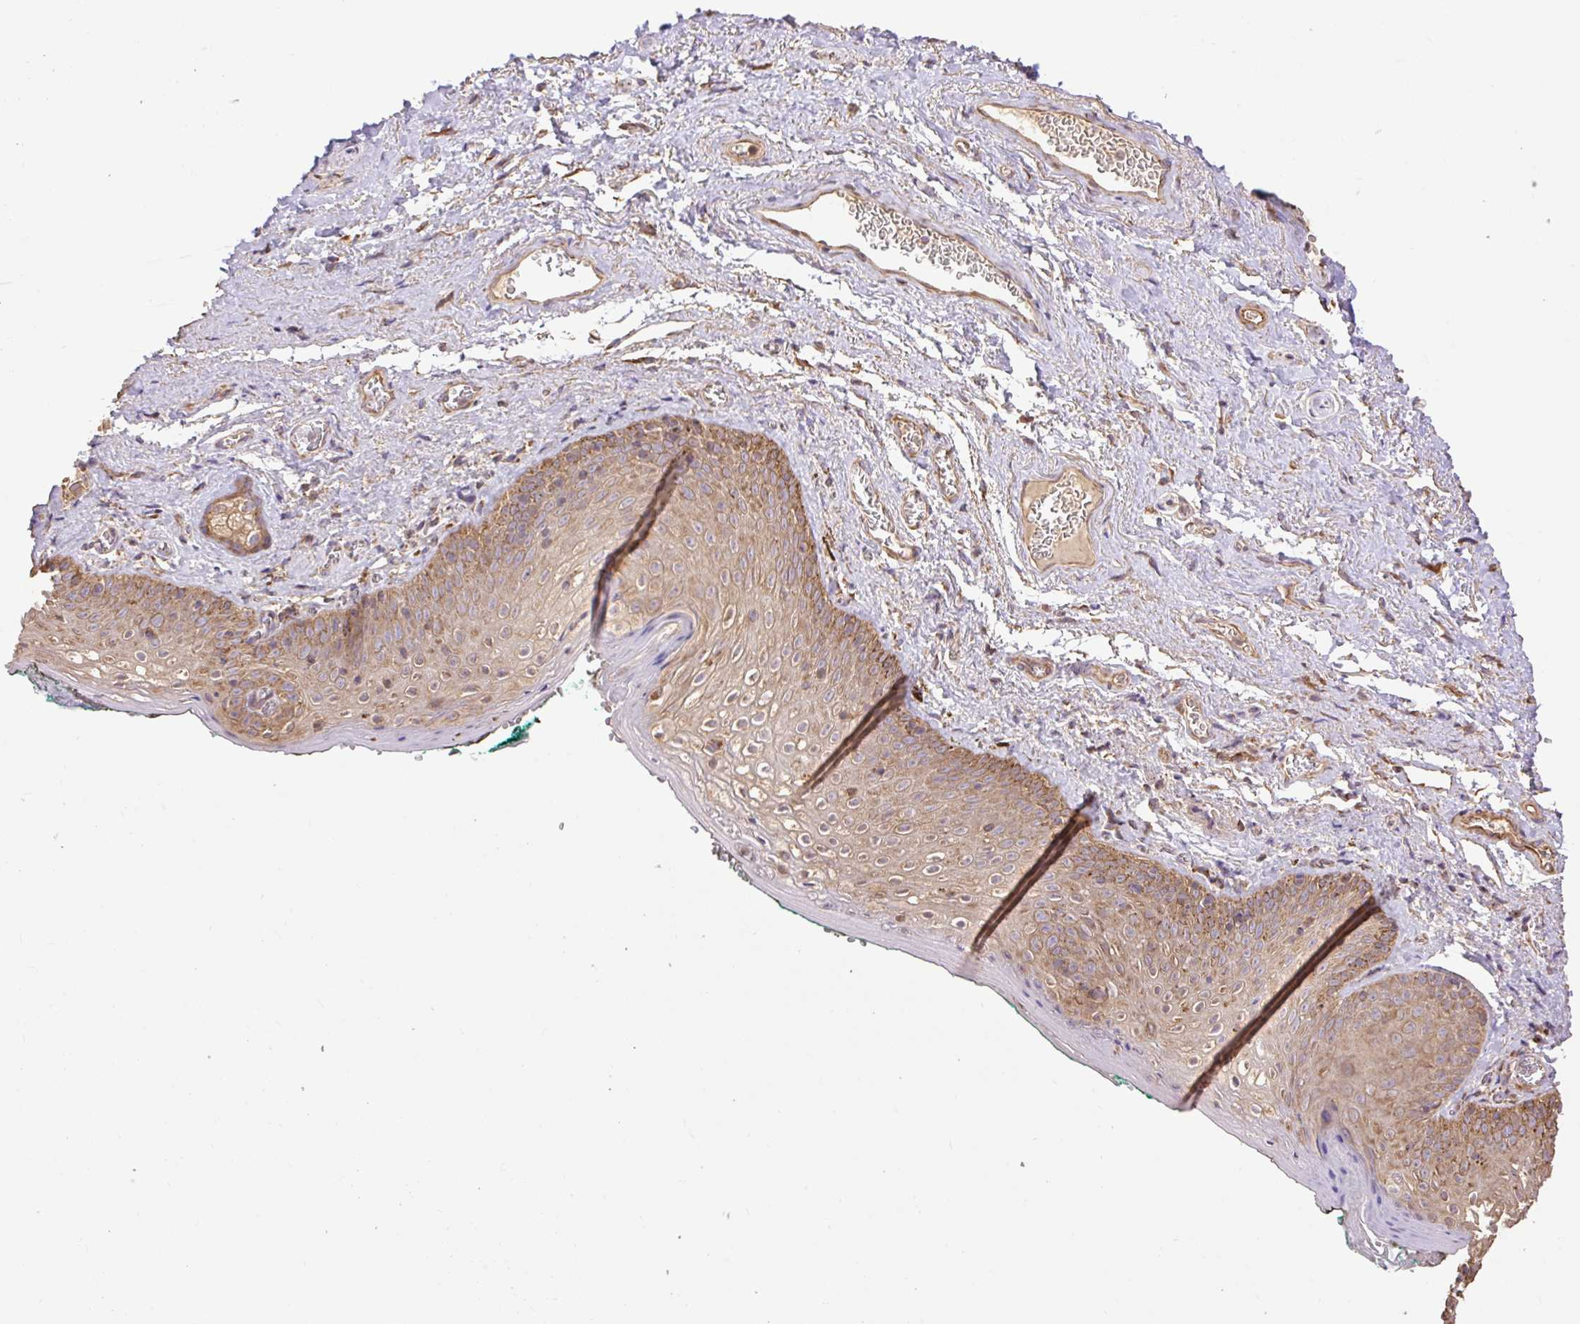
{"staining": {"intensity": "weak", "quantity": "25%-75%", "location": "cytoplasmic/membranous"}, "tissue": "vagina", "cell_type": "Squamous epithelial cells", "image_type": "normal", "snomed": [{"axis": "morphology", "description": "Normal tissue, NOS"}, {"axis": "topography", "description": "Vulva"}, {"axis": "topography", "description": "Vagina"}, {"axis": "topography", "description": "Peripheral nerve tissue"}], "caption": "An immunohistochemistry micrograph of normal tissue is shown. Protein staining in brown shows weak cytoplasmic/membranous positivity in vagina within squamous epithelial cells.", "gene": "DESI1", "patient": {"sex": "female", "age": 66}}